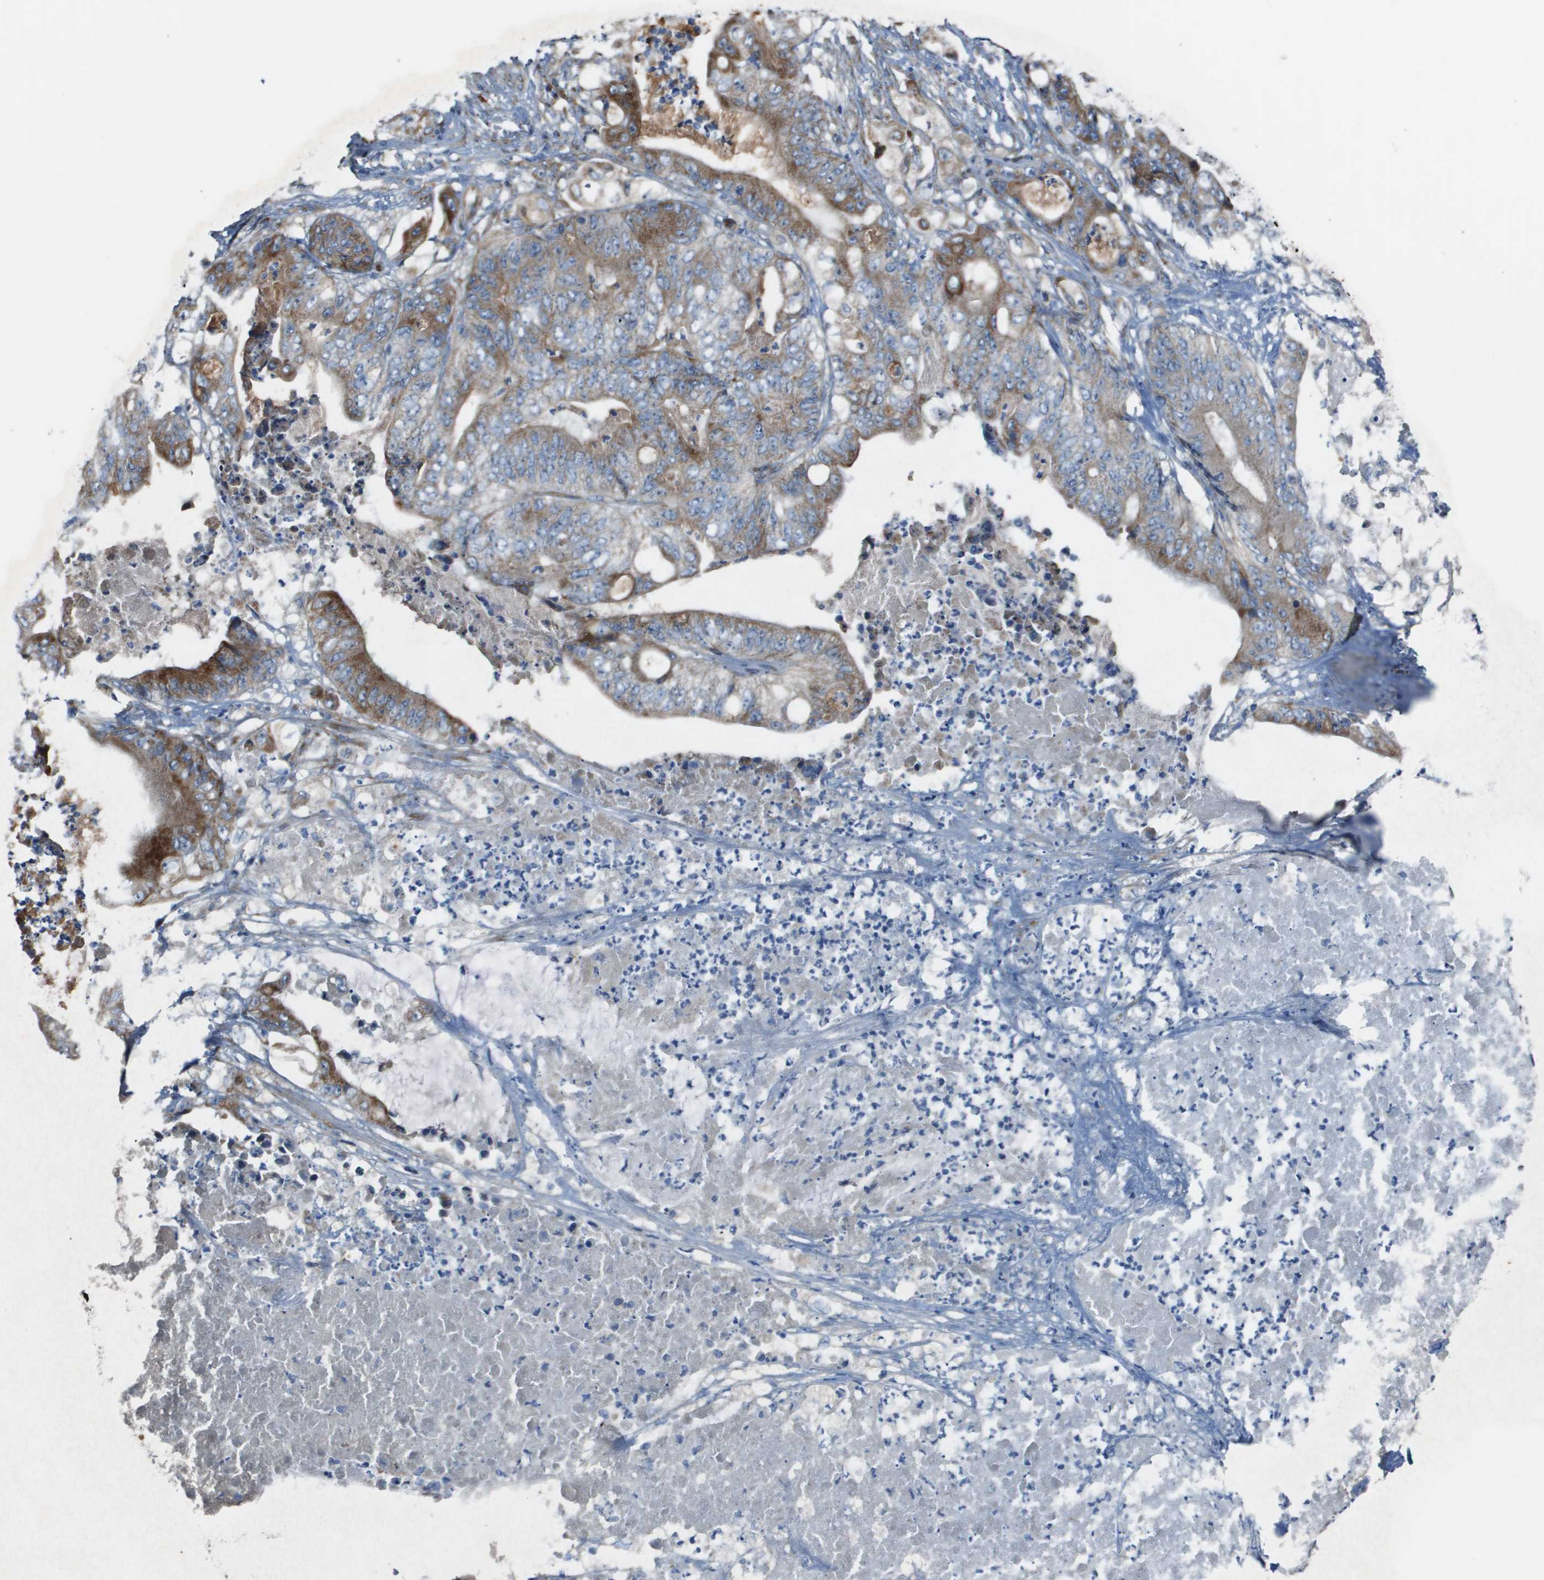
{"staining": {"intensity": "strong", "quantity": "25%-75%", "location": "cytoplasmic/membranous"}, "tissue": "stomach cancer", "cell_type": "Tumor cells", "image_type": "cancer", "snomed": [{"axis": "morphology", "description": "Adenocarcinoma, NOS"}, {"axis": "topography", "description": "Stomach"}], "caption": "Protein expression by IHC shows strong cytoplasmic/membranous positivity in approximately 25%-75% of tumor cells in stomach cancer. (brown staining indicates protein expression, while blue staining denotes nuclei).", "gene": "MGAT3", "patient": {"sex": "female", "age": 73}}